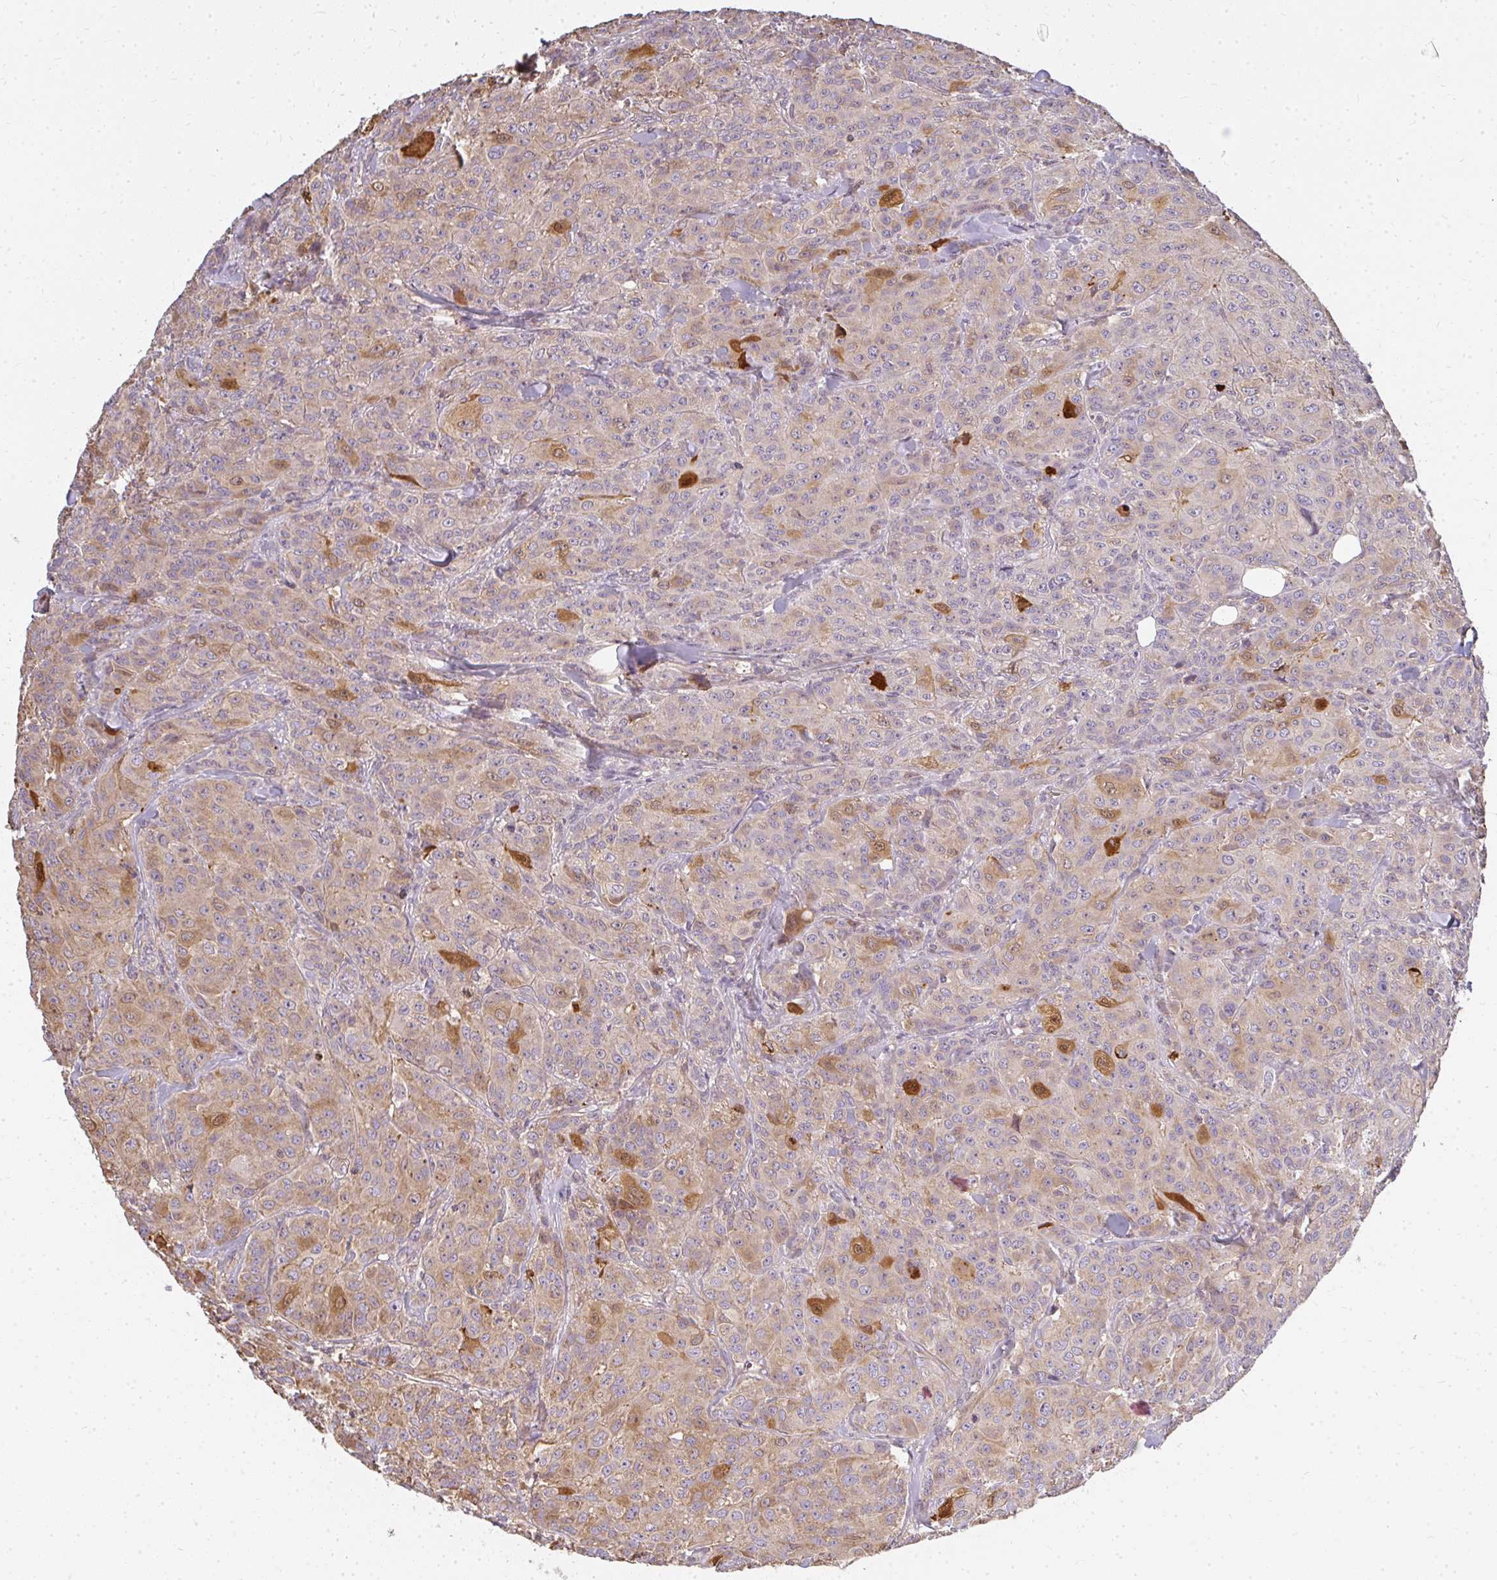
{"staining": {"intensity": "moderate", "quantity": "25%-75%", "location": "cytoplasmic/membranous"}, "tissue": "breast cancer", "cell_type": "Tumor cells", "image_type": "cancer", "snomed": [{"axis": "morphology", "description": "Normal tissue, NOS"}, {"axis": "morphology", "description": "Duct carcinoma"}, {"axis": "topography", "description": "Breast"}], "caption": "The immunohistochemical stain highlights moderate cytoplasmic/membranous expression in tumor cells of breast invasive ductal carcinoma tissue.", "gene": "CNTRL", "patient": {"sex": "female", "age": 43}}